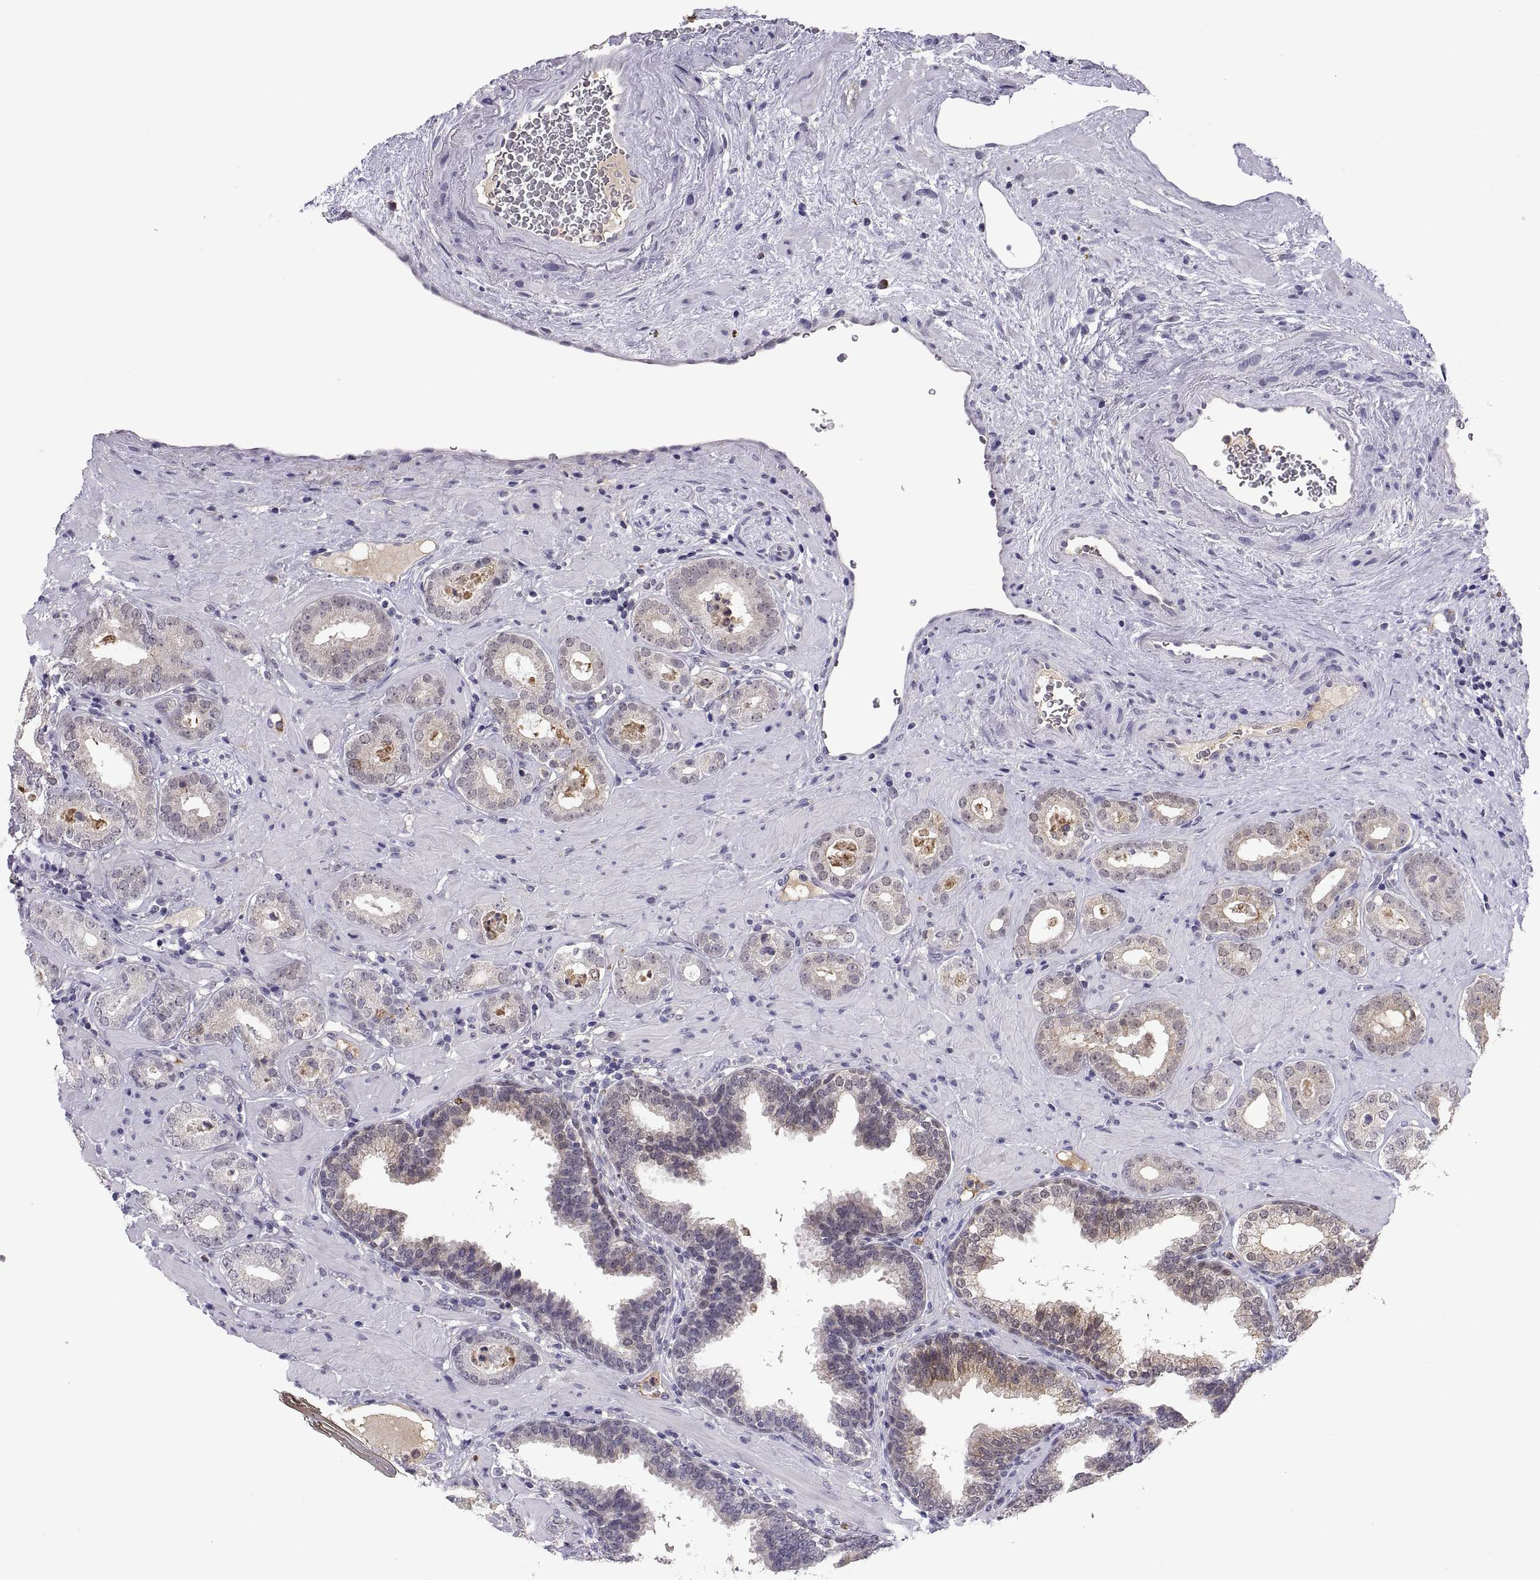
{"staining": {"intensity": "moderate", "quantity": "<25%", "location": "cytoplasmic/membranous"}, "tissue": "prostate cancer", "cell_type": "Tumor cells", "image_type": "cancer", "snomed": [{"axis": "morphology", "description": "Adenocarcinoma, Low grade"}, {"axis": "topography", "description": "Prostate"}], "caption": "Immunohistochemistry of human prostate cancer shows low levels of moderate cytoplasmic/membranous positivity in about <25% of tumor cells. Using DAB (3,3'-diaminobenzidine) (brown) and hematoxylin (blue) stains, captured at high magnification using brightfield microscopy.", "gene": "PKP1", "patient": {"sex": "male", "age": 60}}